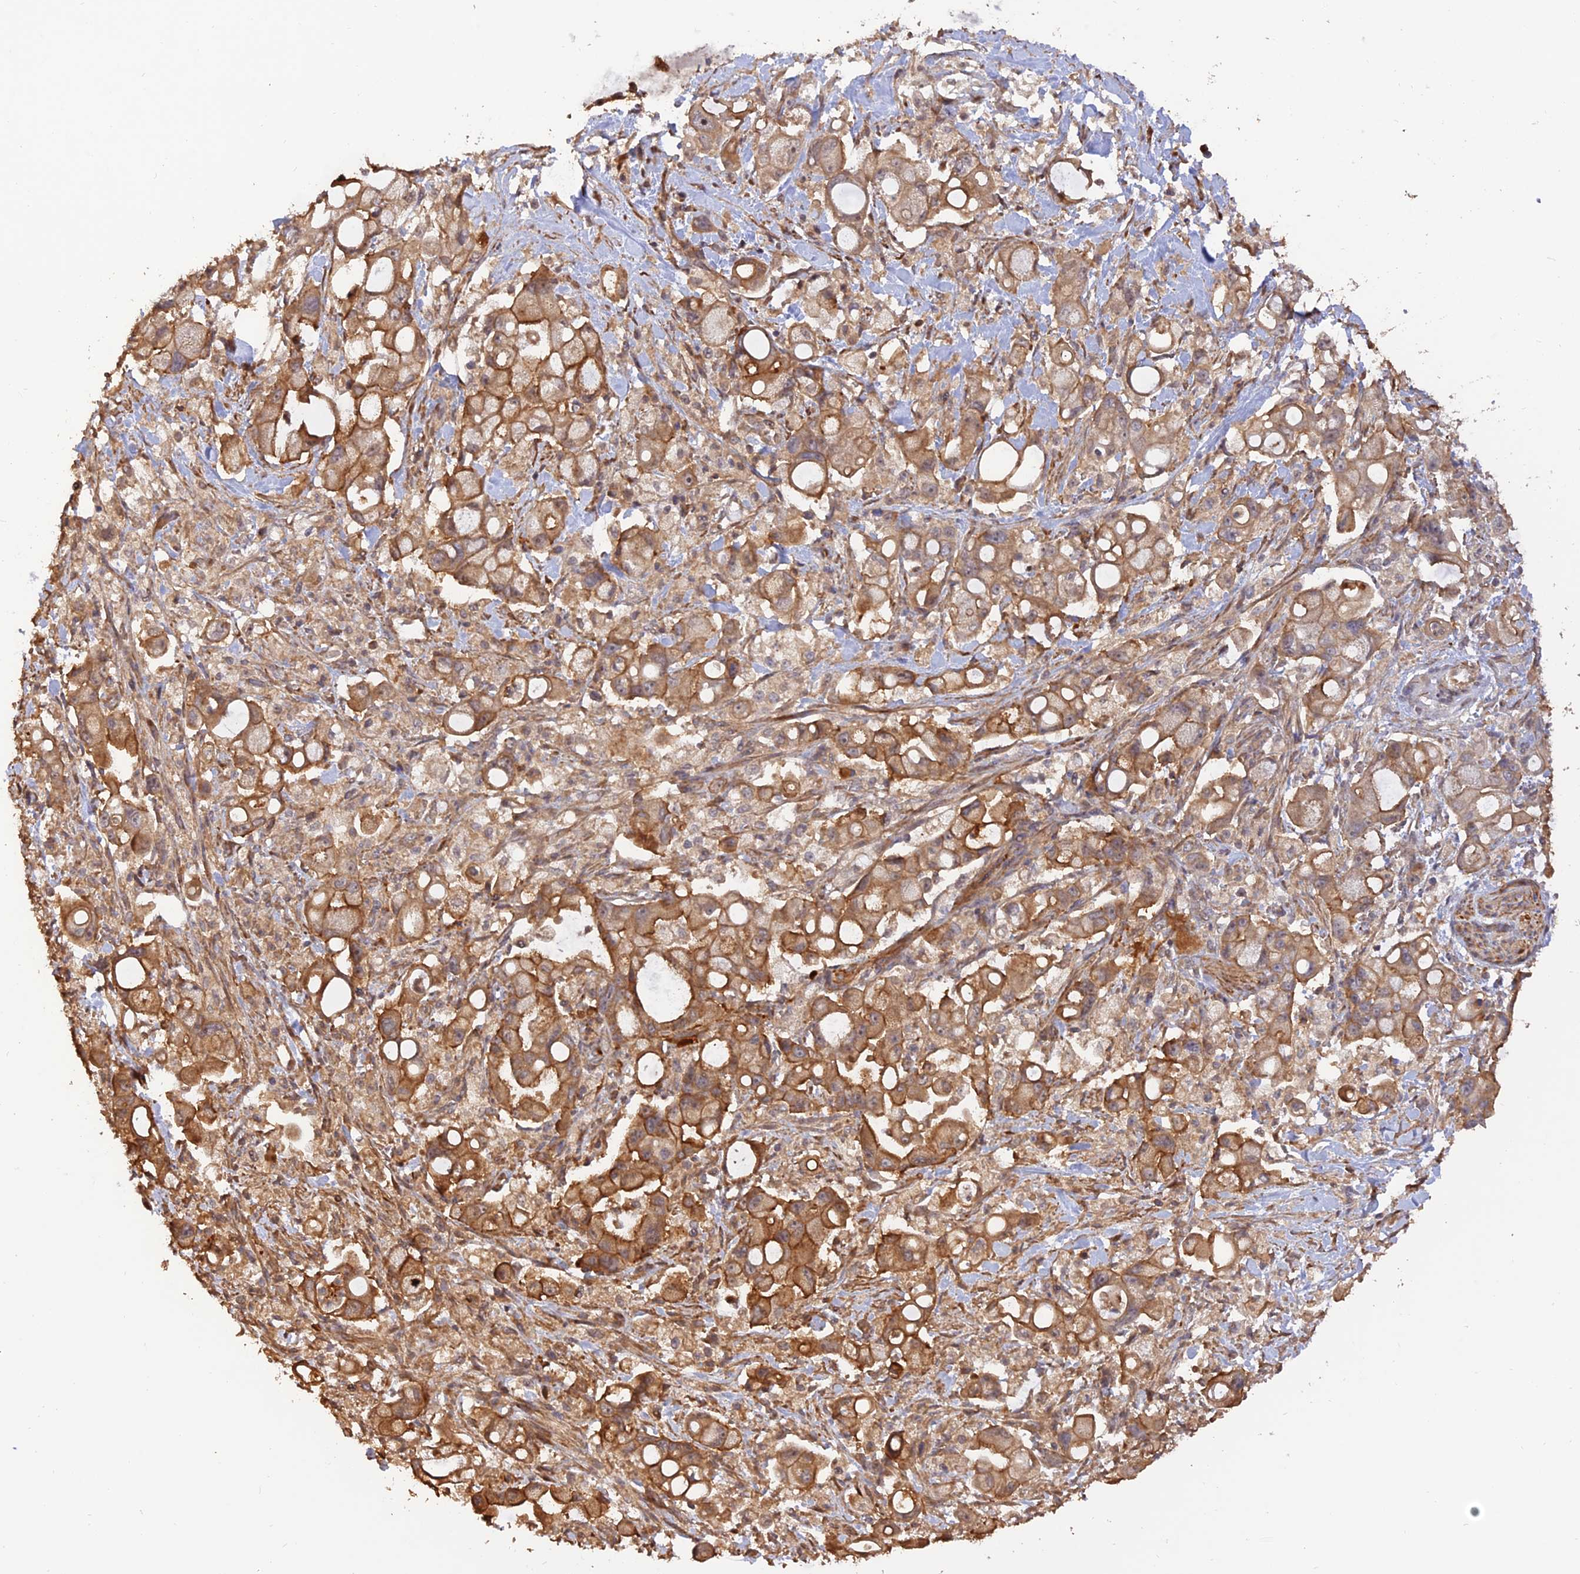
{"staining": {"intensity": "strong", "quantity": ">75%", "location": "cytoplasmic/membranous"}, "tissue": "pancreatic cancer", "cell_type": "Tumor cells", "image_type": "cancer", "snomed": [{"axis": "morphology", "description": "Adenocarcinoma, NOS"}, {"axis": "topography", "description": "Pancreas"}], "caption": "Adenocarcinoma (pancreatic) tissue reveals strong cytoplasmic/membranous expression in about >75% of tumor cells, visualized by immunohistochemistry.", "gene": "CREBL2", "patient": {"sex": "male", "age": 68}}